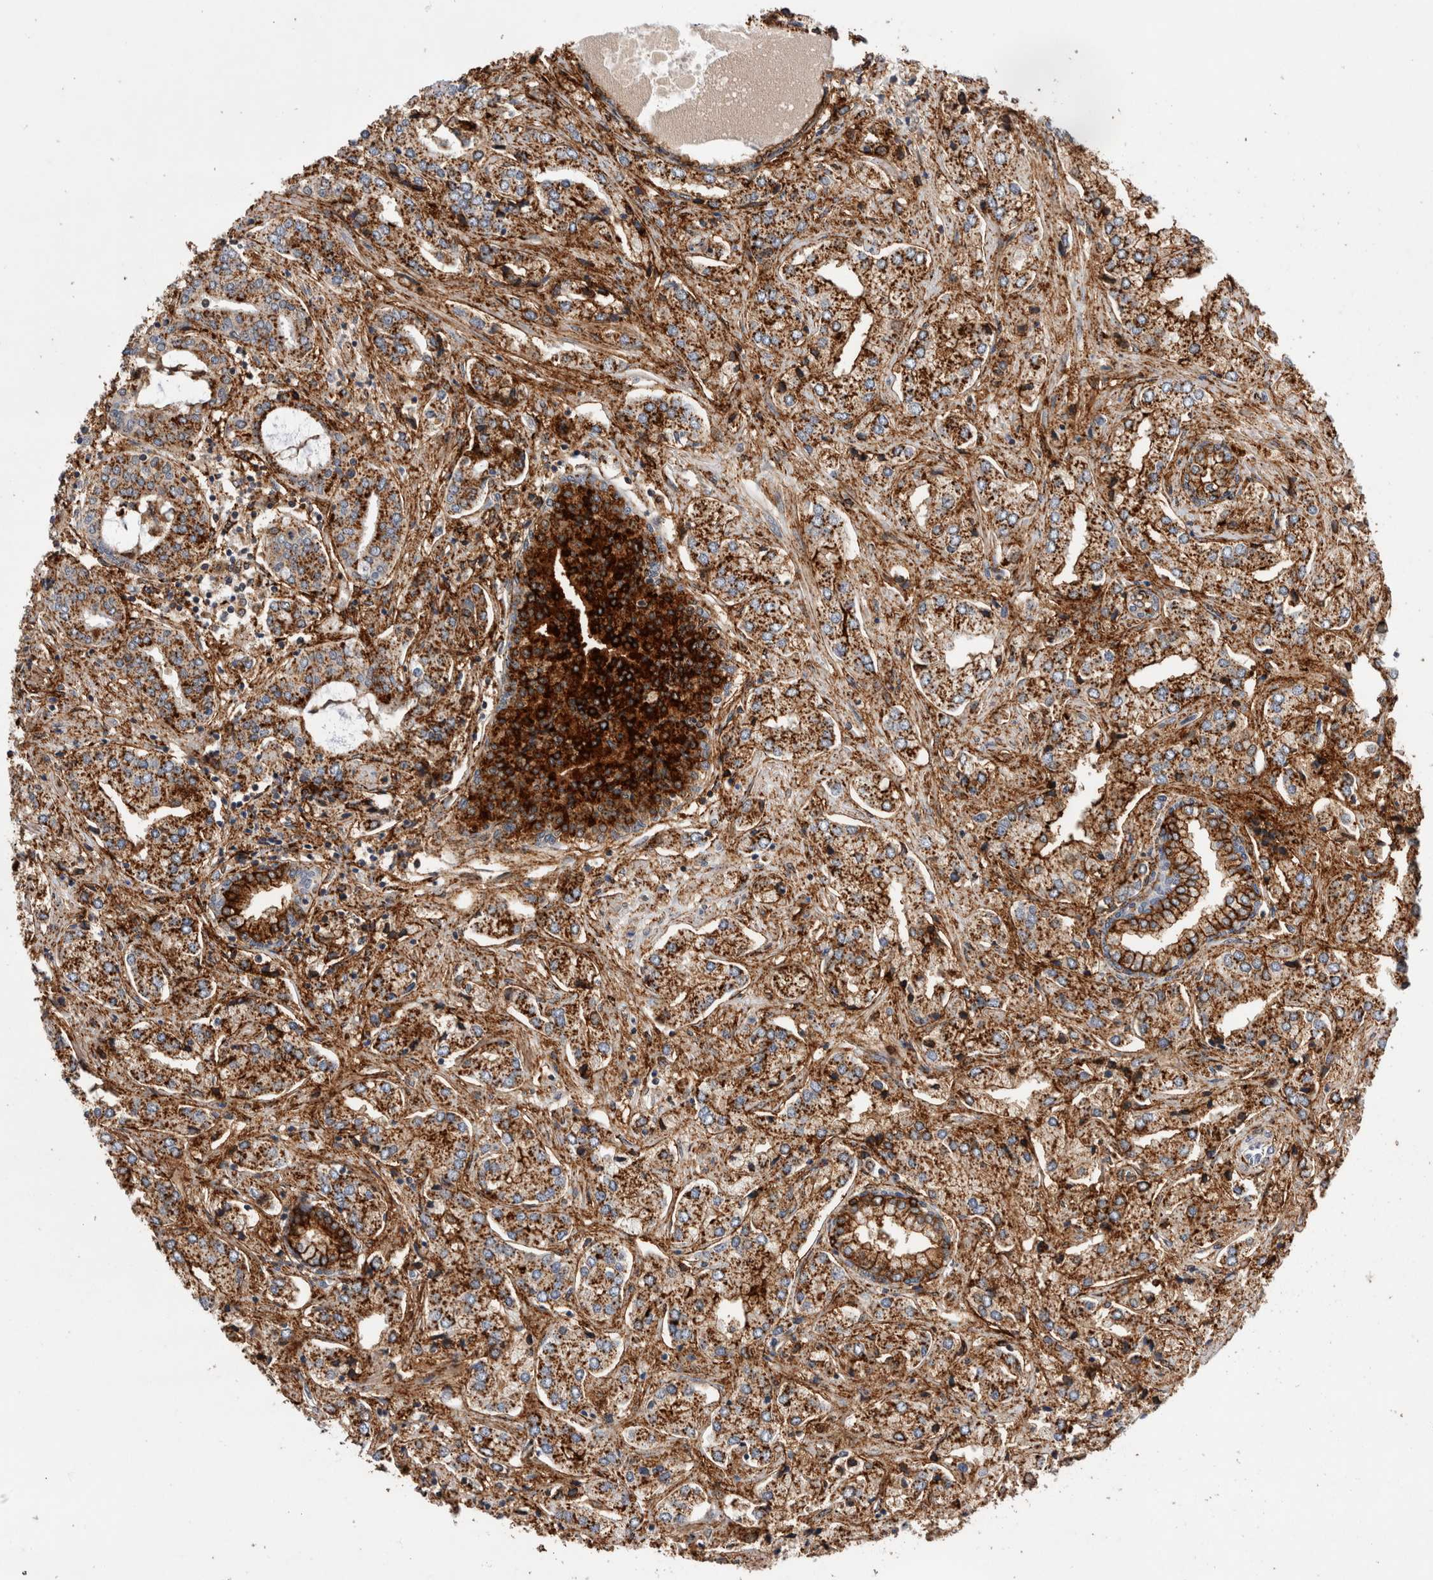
{"staining": {"intensity": "strong", "quantity": ">75%", "location": "cytoplasmic/membranous"}, "tissue": "prostate cancer", "cell_type": "Tumor cells", "image_type": "cancer", "snomed": [{"axis": "morphology", "description": "Adenocarcinoma, High grade"}, {"axis": "topography", "description": "Prostate"}], "caption": "A high-resolution micrograph shows immunohistochemistry (IHC) staining of prostate cancer (adenocarcinoma (high-grade)), which exhibits strong cytoplasmic/membranous positivity in approximately >75% of tumor cells. (IHC, brightfield microscopy, high magnification).", "gene": "CCDC88B", "patient": {"sex": "male", "age": 66}}